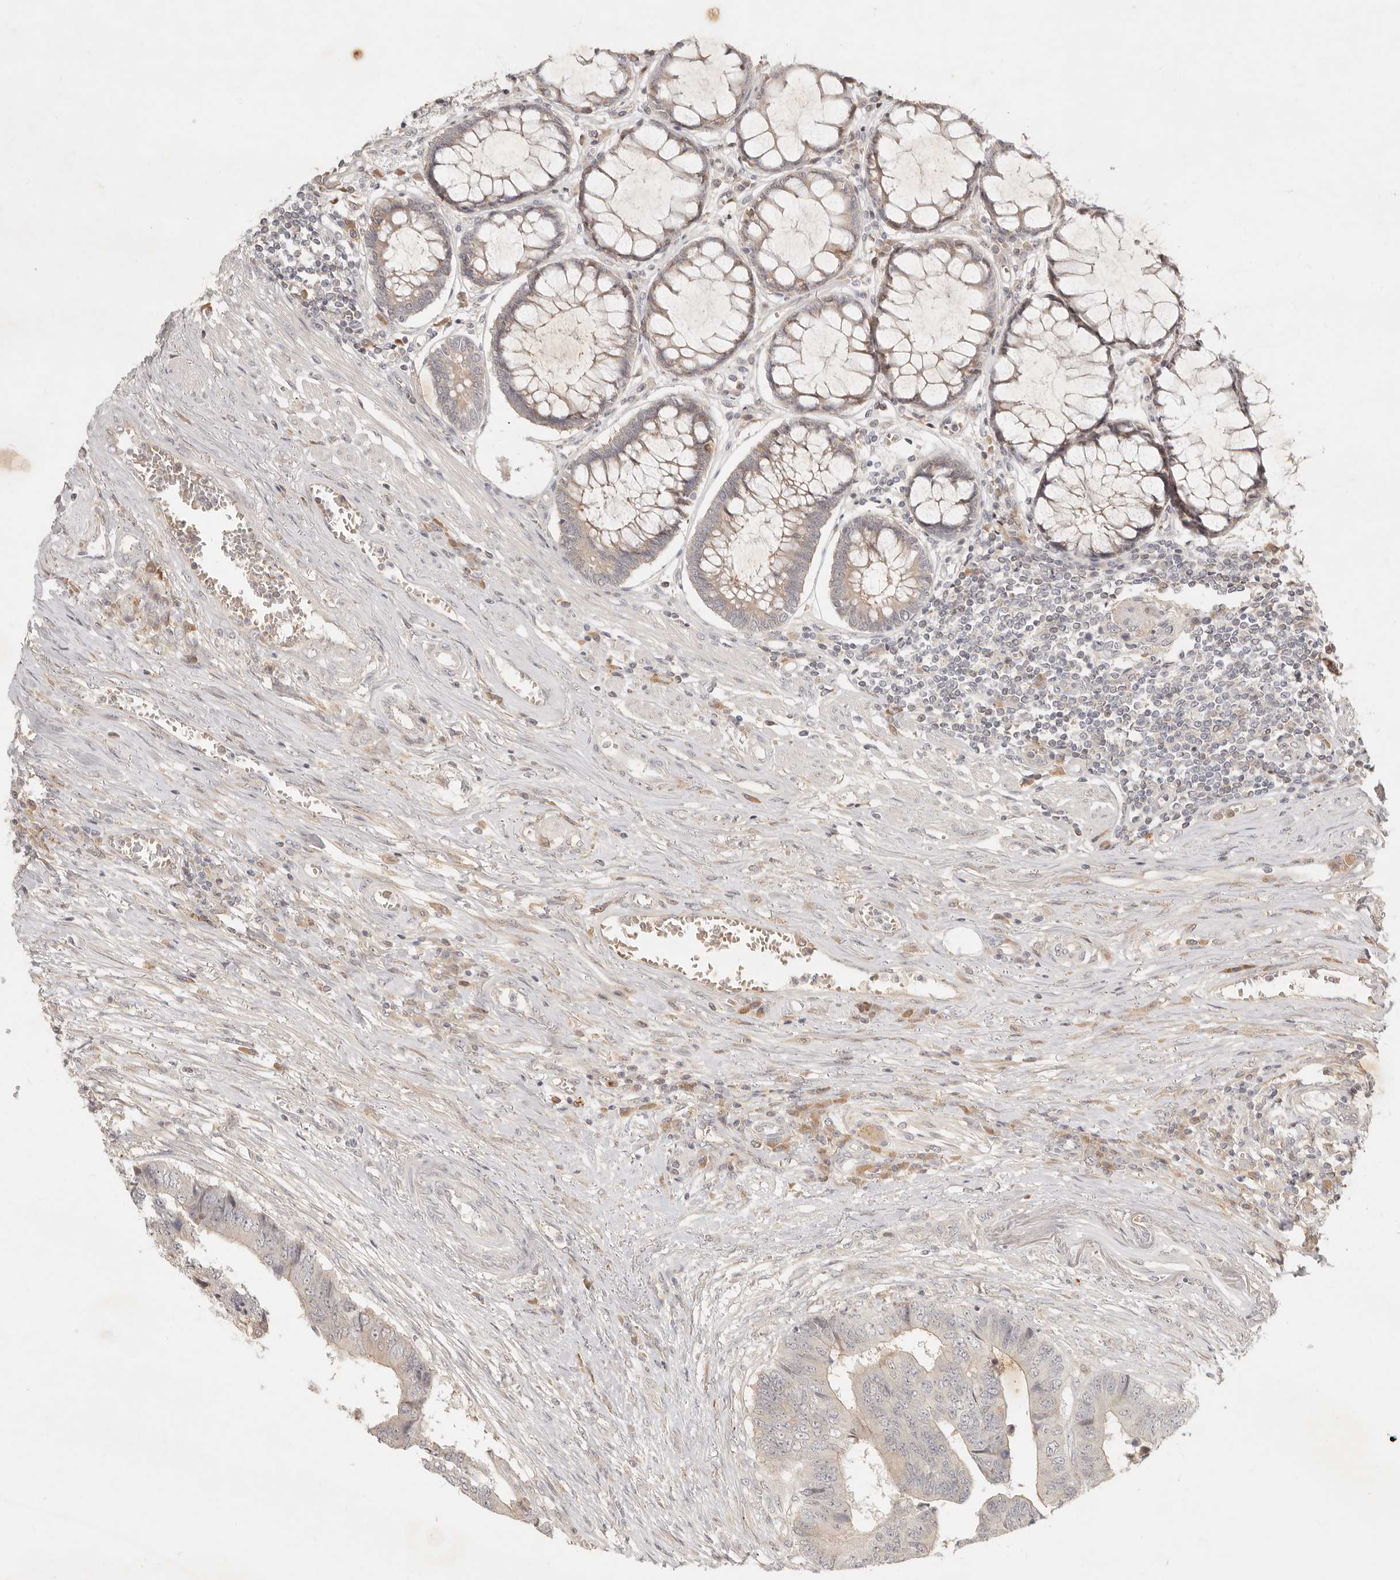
{"staining": {"intensity": "weak", "quantity": "<25%", "location": "cytoplasmic/membranous"}, "tissue": "colorectal cancer", "cell_type": "Tumor cells", "image_type": "cancer", "snomed": [{"axis": "morphology", "description": "Adenocarcinoma, NOS"}, {"axis": "topography", "description": "Rectum"}], "caption": "IHC of colorectal adenocarcinoma reveals no expression in tumor cells. The staining was performed using DAB (3,3'-diaminobenzidine) to visualize the protein expression in brown, while the nuclei were stained in blue with hematoxylin (Magnification: 20x).", "gene": "UBXN11", "patient": {"sex": "male", "age": 84}}